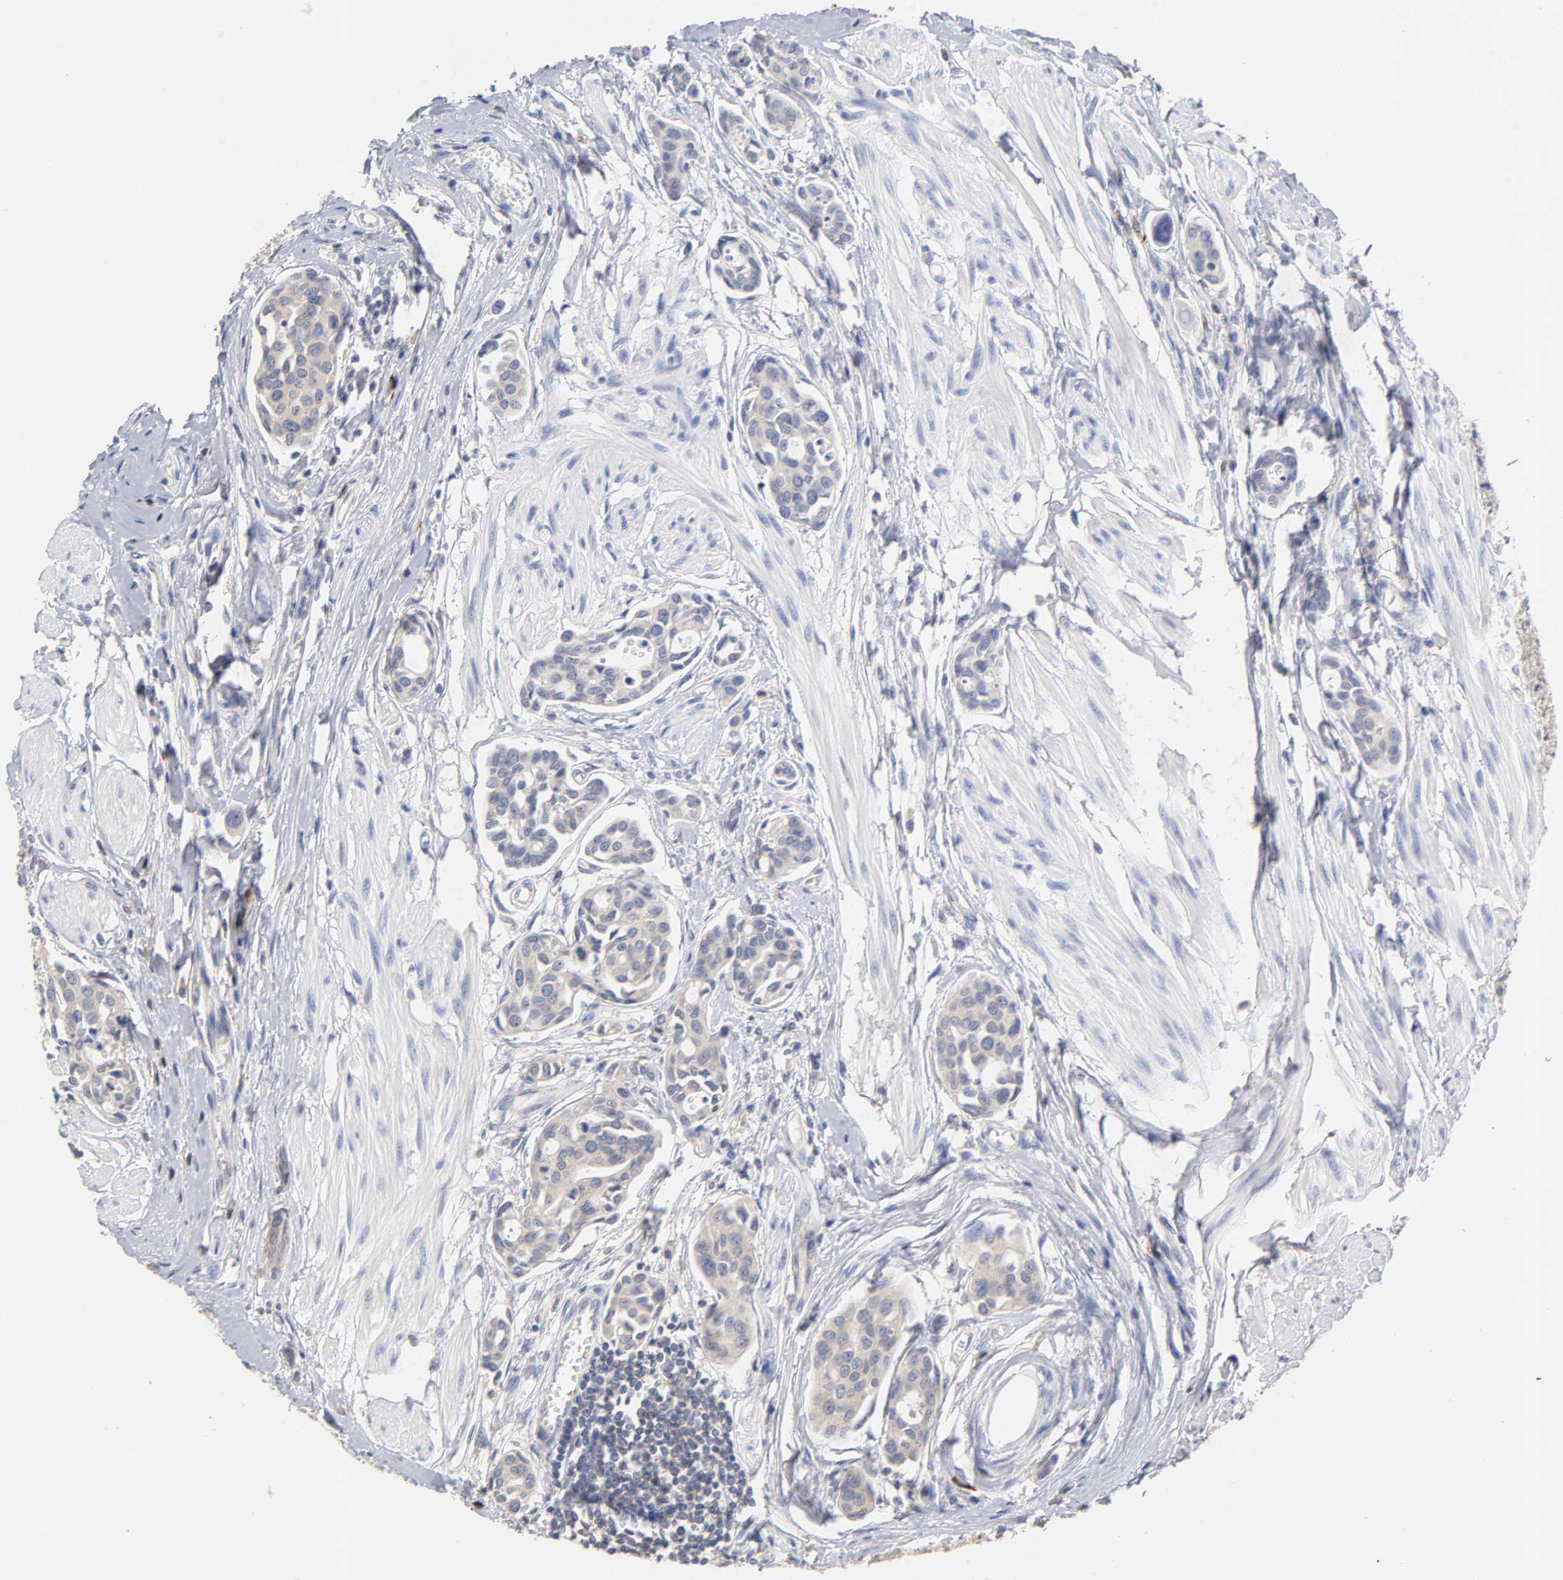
{"staining": {"intensity": "weak", "quantity": ">75%", "location": "cytoplasmic/membranous"}, "tissue": "urothelial cancer", "cell_type": "Tumor cells", "image_type": "cancer", "snomed": [{"axis": "morphology", "description": "Urothelial carcinoma, High grade"}, {"axis": "topography", "description": "Urinary bladder"}], "caption": "High-magnification brightfield microscopy of urothelial carcinoma (high-grade) stained with DAB (3,3'-diaminobenzidine) (brown) and counterstained with hematoxylin (blue). tumor cells exhibit weak cytoplasmic/membranous positivity is identified in about>75% of cells. Immunohistochemistry stains the protein in brown and the nuclei are stained blue.", "gene": "RPS29", "patient": {"sex": "male", "age": 78}}